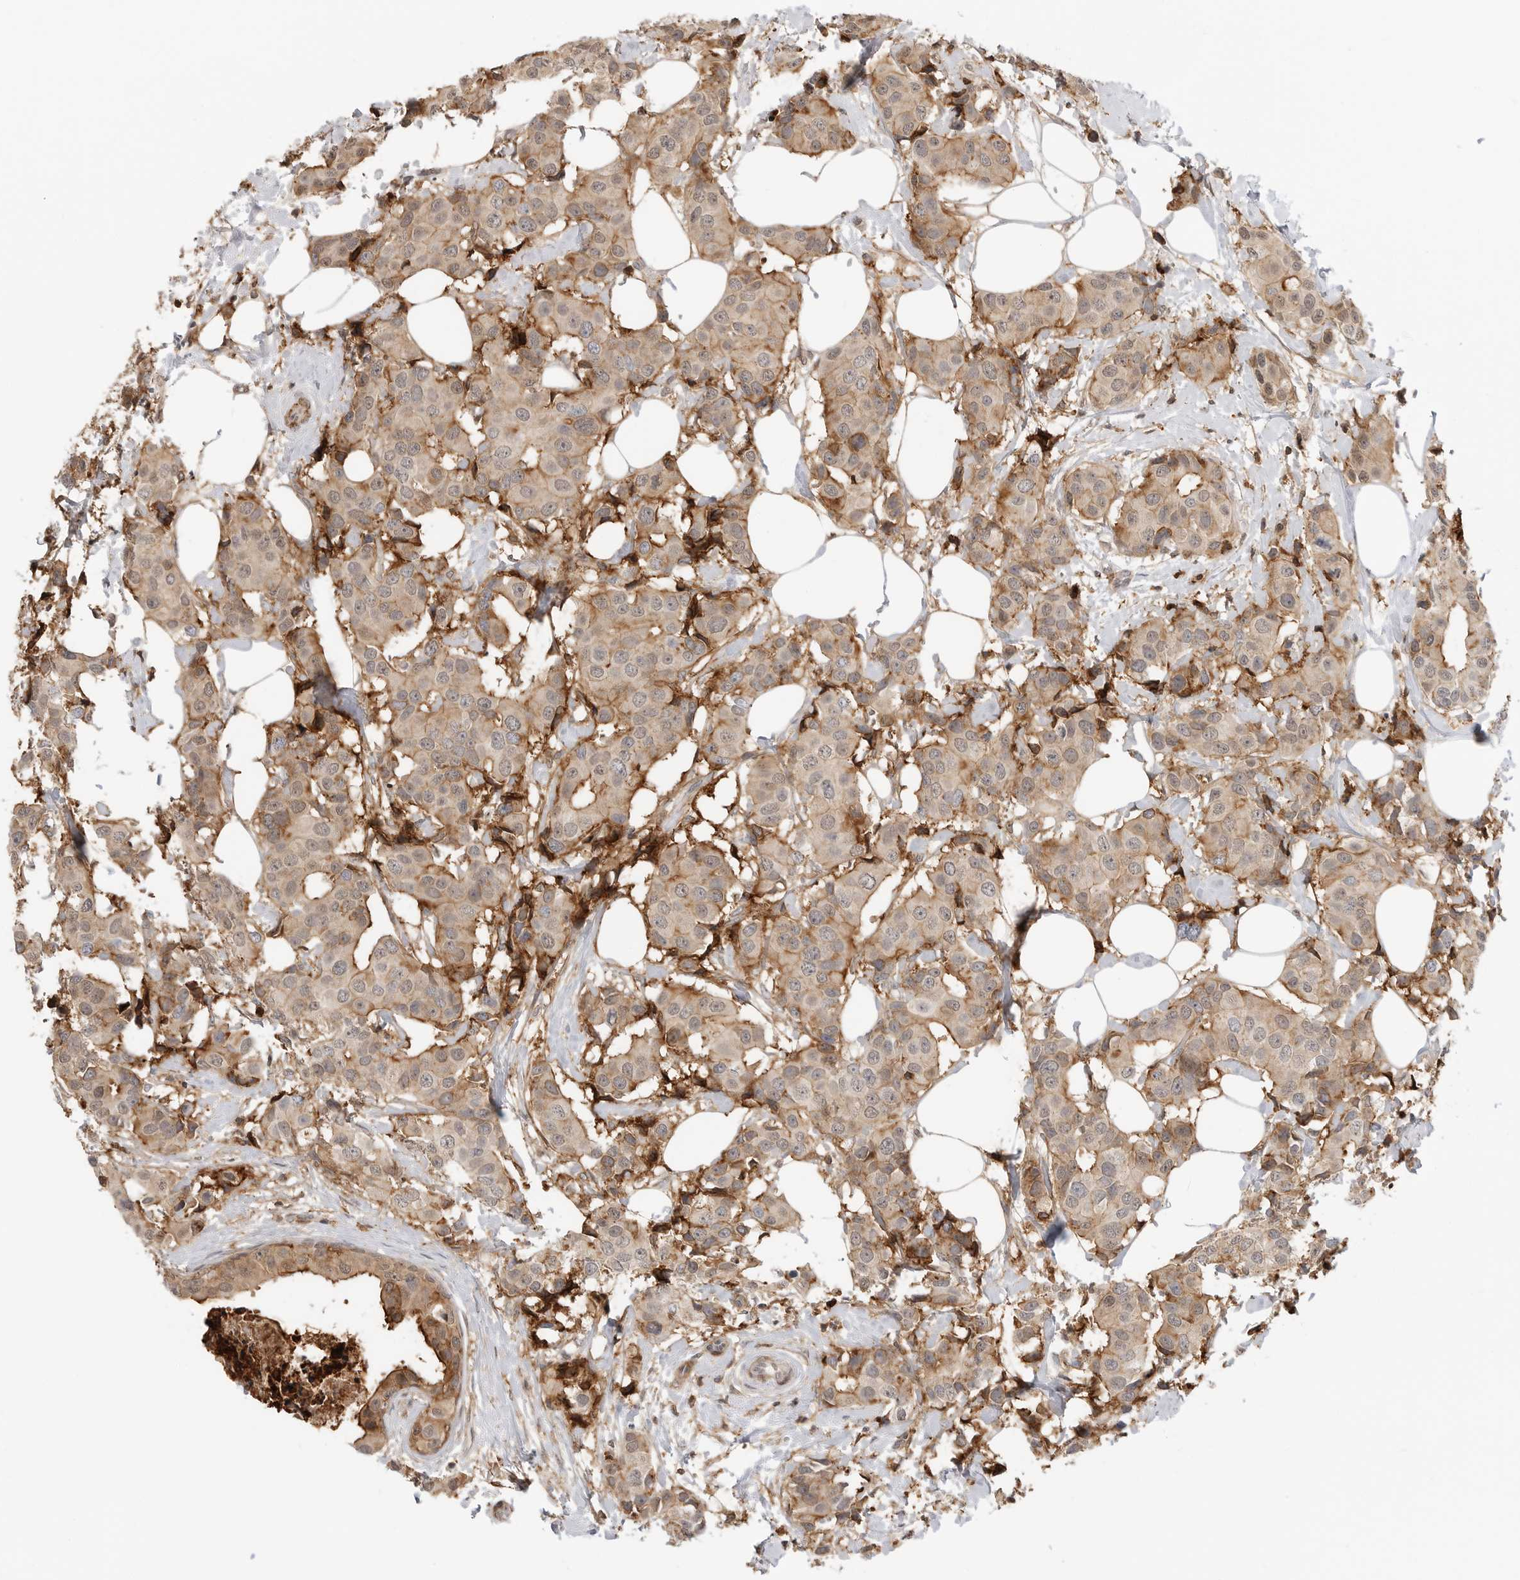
{"staining": {"intensity": "moderate", "quantity": ">75%", "location": "cytoplasmic/membranous"}, "tissue": "breast cancer", "cell_type": "Tumor cells", "image_type": "cancer", "snomed": [{"axis": "morphology", "description": "Normal tissue, NOS"}, {"axis": "morphology", "description": "Duct carcinoma"}, {"axis": "topography", "description": "Breast"}], "caption": "Immunohistochemical staining of invasive ductal carcinoma (breast) exhibits medium levels of moderate cytoplasmic/membranous positivity in about >75% of tumor cells.", "gene": "ANXA11", "patient": {"sex": "female", "age": 39}}